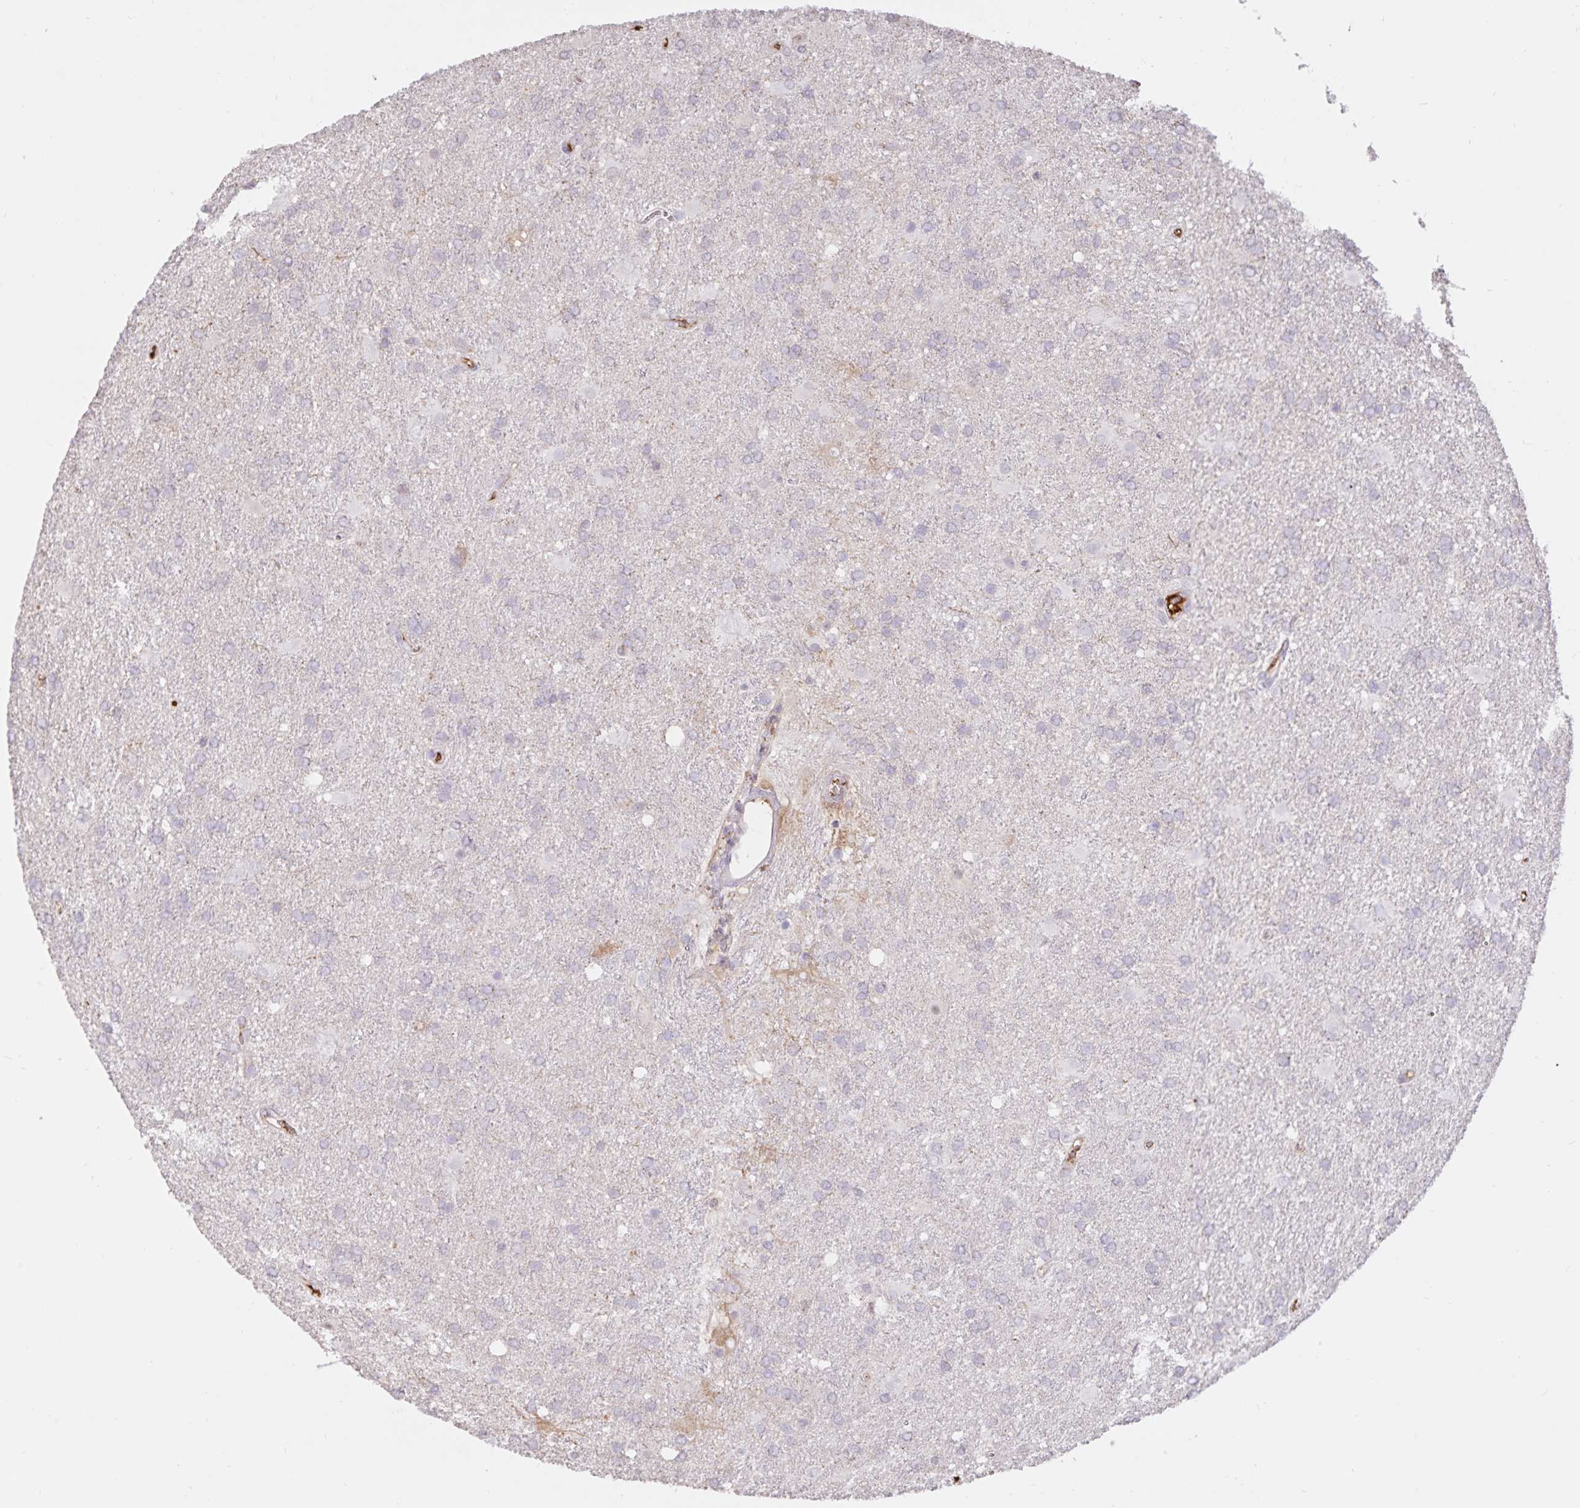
{"staining": {"intensity": "negative", "quantity": "none", "location": "none"}, "tissue": "glioma", "cell_type": "Tumor cells", "image_type": "cancer", "snomed": [{"axis": "morphology", "description": "Glioma, malignant, Low grade"}, {"axis": "topography", "description": "Brain"}], "caption": "Malignant glioma (low-grade) was stained to show a protein in brown. There is no significant positivity in tumor cells.", "gene": "FGG", "patient": {"sex": "male", "age": 66}}